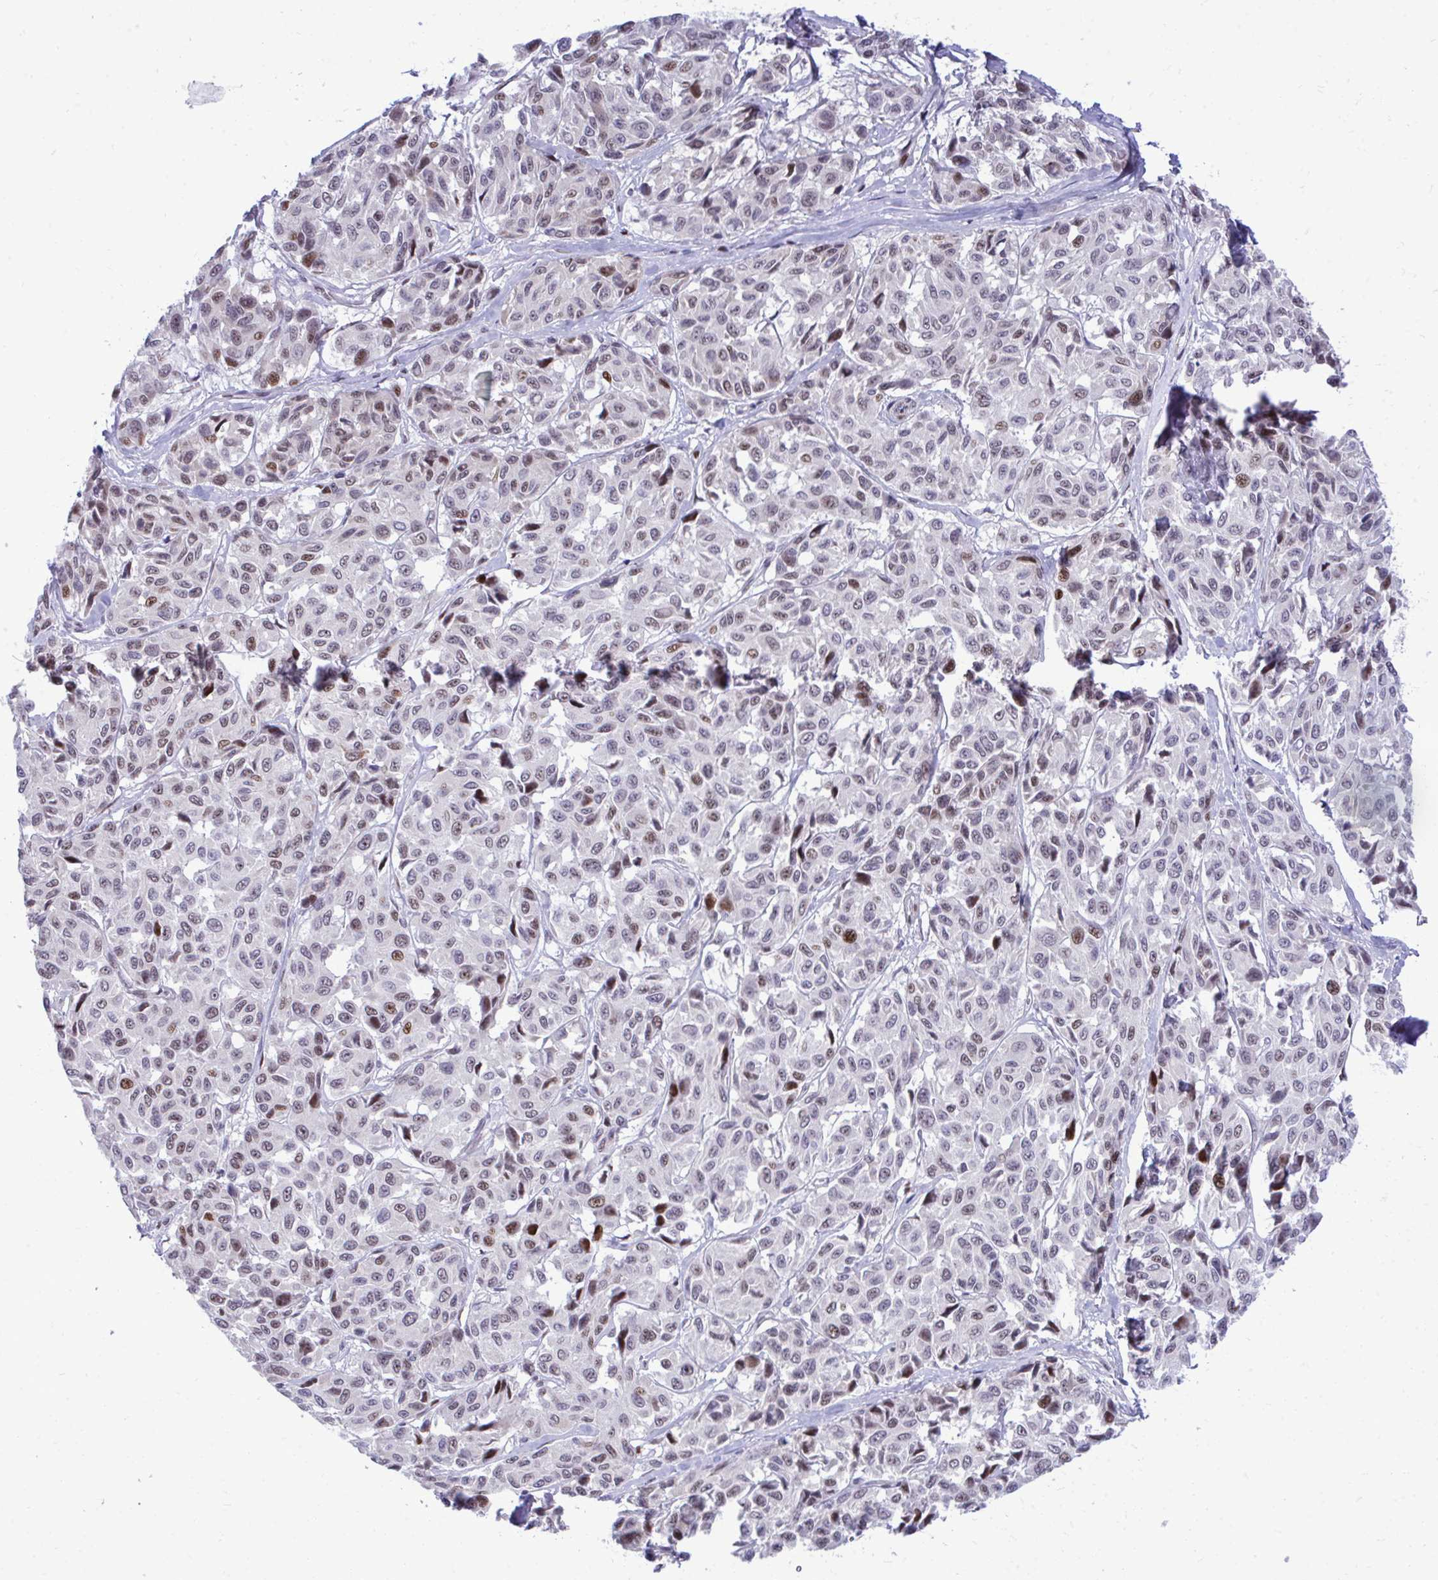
{"staining": {"intensity": "moderate", "quantity": "<25%", "location": "nuclear"}, "tissue": "melanoma", "cell_type": "Tumor cells", "image_type": "cancer", "snomed": [{"axis": "morphology", "description": "Malignant melanoma, NOS"}, {"axis": "topography", "description": "Skin"}], "caption": "Immunohistochemistry (IHC) staining of malignant melanoma, which demonstrates low levels of moderate nuclear staining in about <25% of tumor cells indicating moderate nuclear protein expression. The staining was performed using DAB (brown) for protein detection and nuclei were counterstained in hematoxylin (blue).", "gene": "C14orf39", "patient": {"sex": "female", "age": 66}}